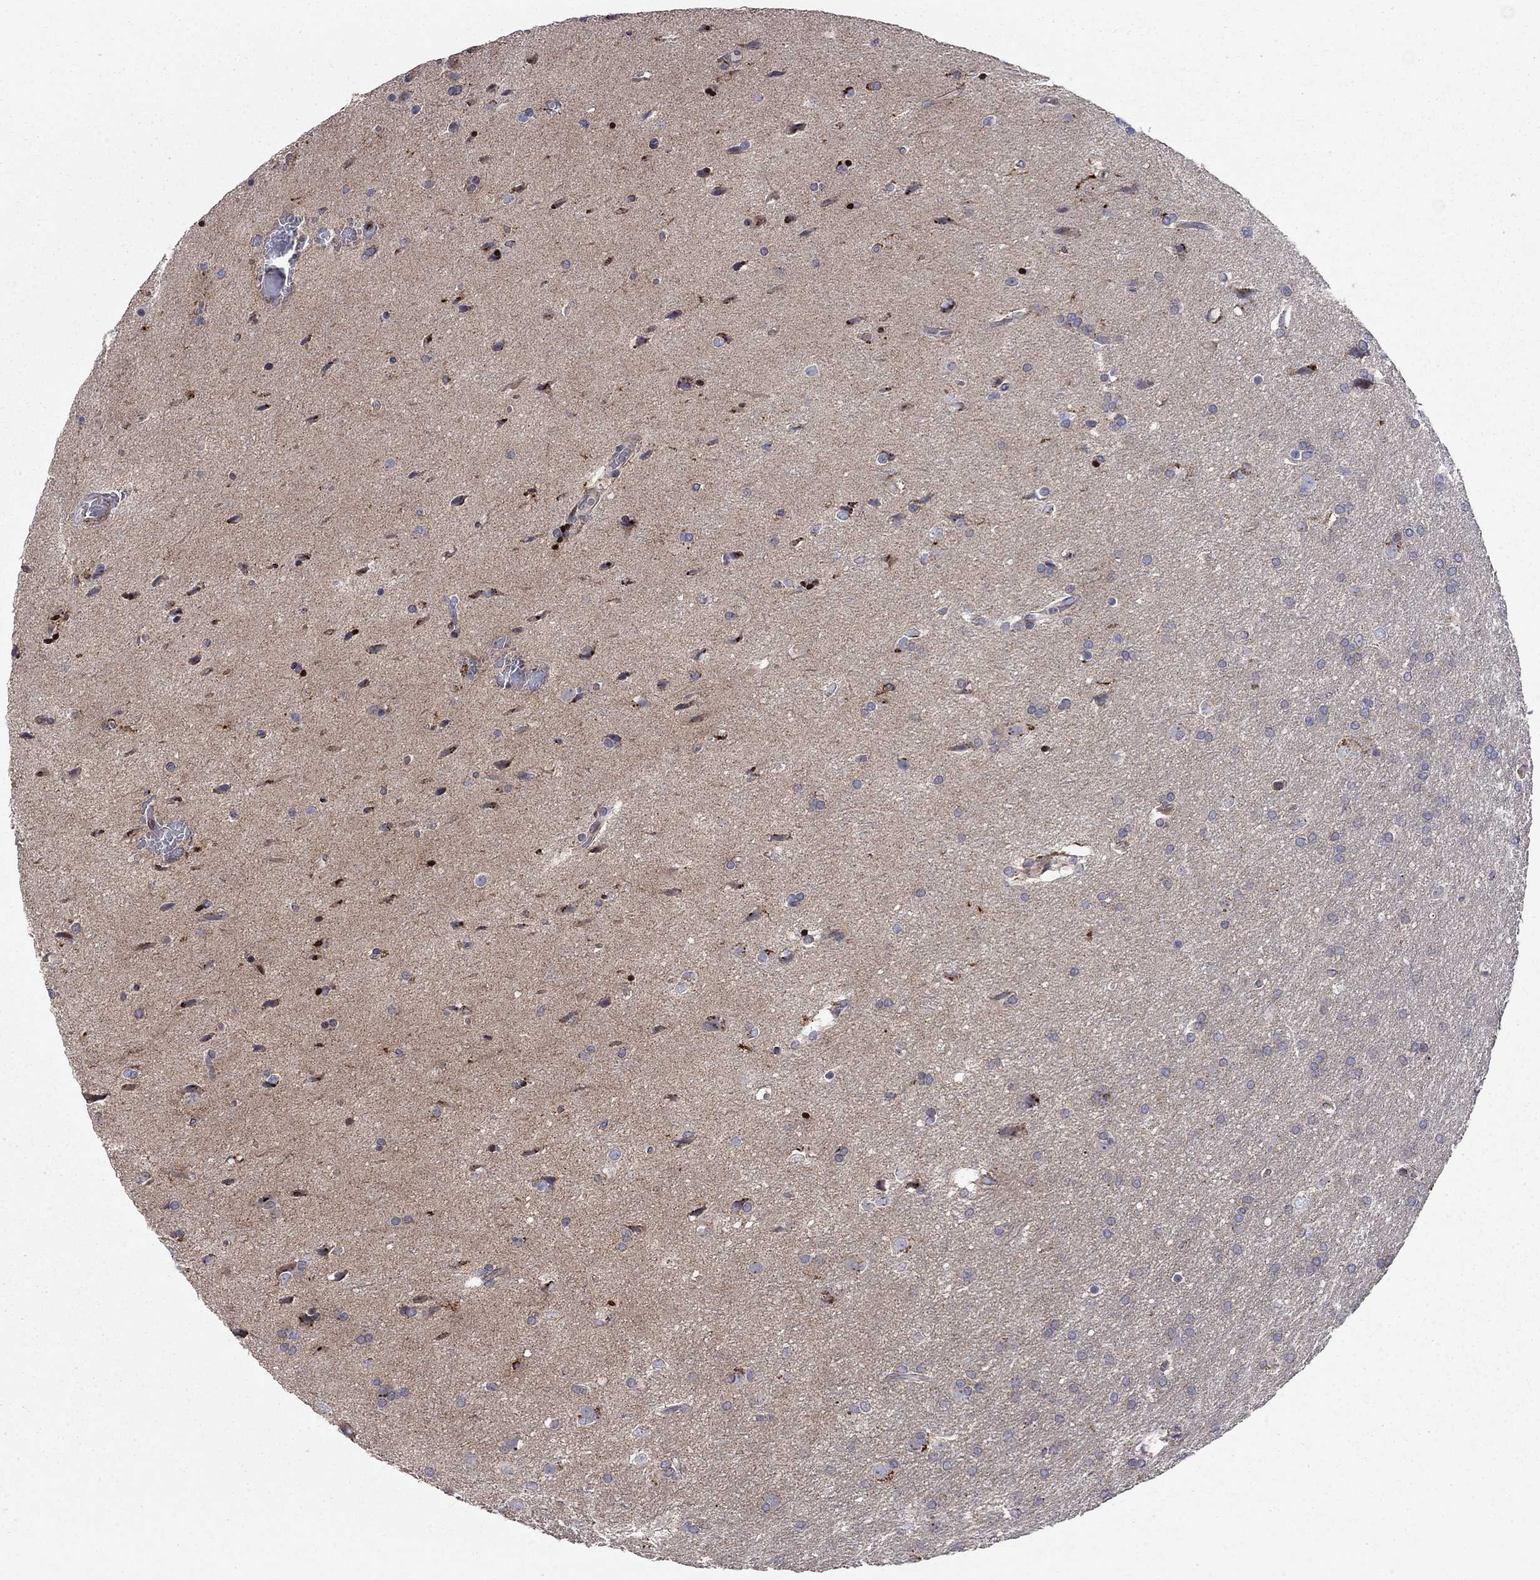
{"staining": {"intensity": "strong", "quantity": "25%-75%", "location": "cytoplasmic/membranous"}, "tissue": "glioma", "cell_type": "Tumor cells", "image_type": "cancer", "snomed": [{"axis": "morphology", "description": "Glioma, malignant, Low grade"}, {"axis": "topography", "description": "Brain"}], "caption": "Malignant glioma (low-grade) stained for a protein demonstrates strong cytoplasmic/membranous positivity in tumor cells.", "gene": "ERN2", "patient": {"sex": "female", "age": 32}}